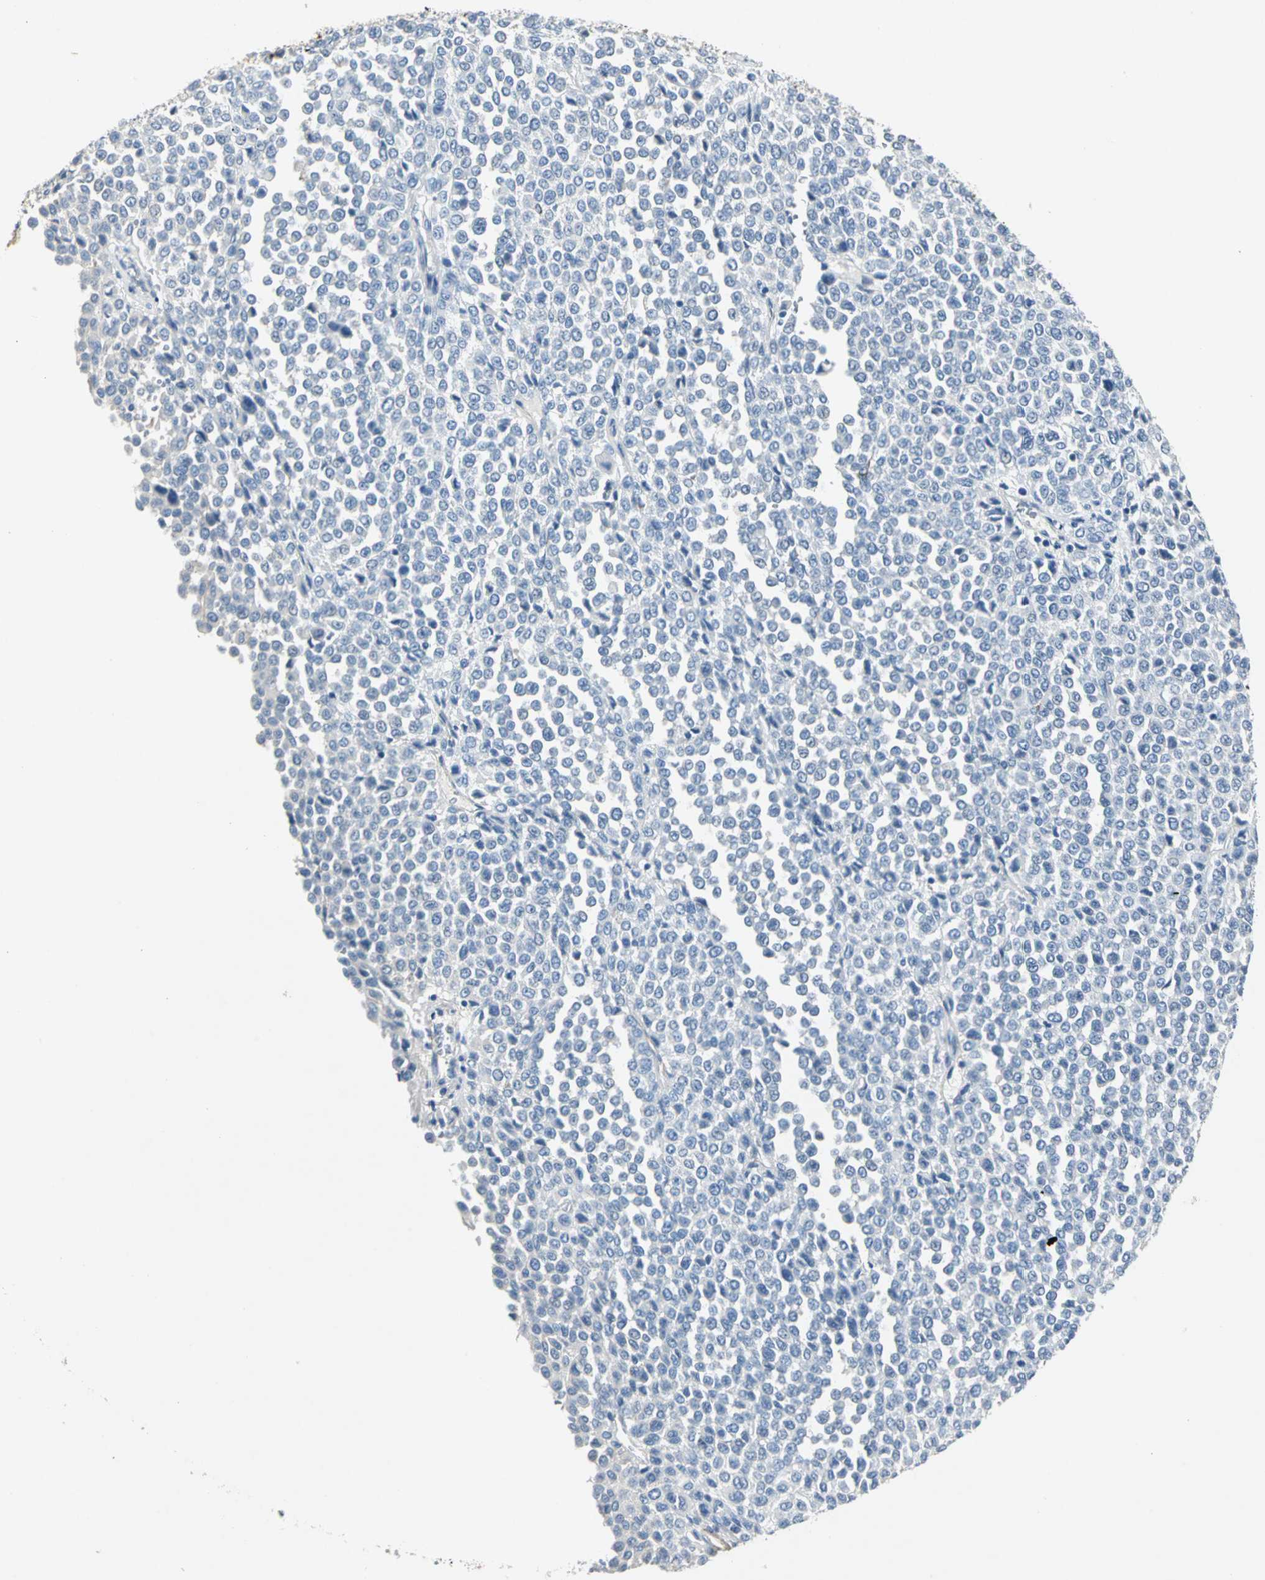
{"staining": {"intensity": "negative", "quantity": "none", "location": "none"}, "tissue": "melanoma", "cell_type": "Tumor cells", "image_type": "cancer", "snomed": [{"axis": "morphology", "description": "Malignant melanoma, Metastatic site"}, {"axis": "topography", "description": "Pancreas"}], "caption": "Tumor cells are negative for brown protein staining in malignant melanoma (metastatic site). (Stains: DAB (3,3'-diaminobenzidine) IHC with hematoxylin counter stain, Microscopy: brightfield microscopy at high magnification).", "gene": "EFNB3", "patient": {"sex": "female", "age": 30}}